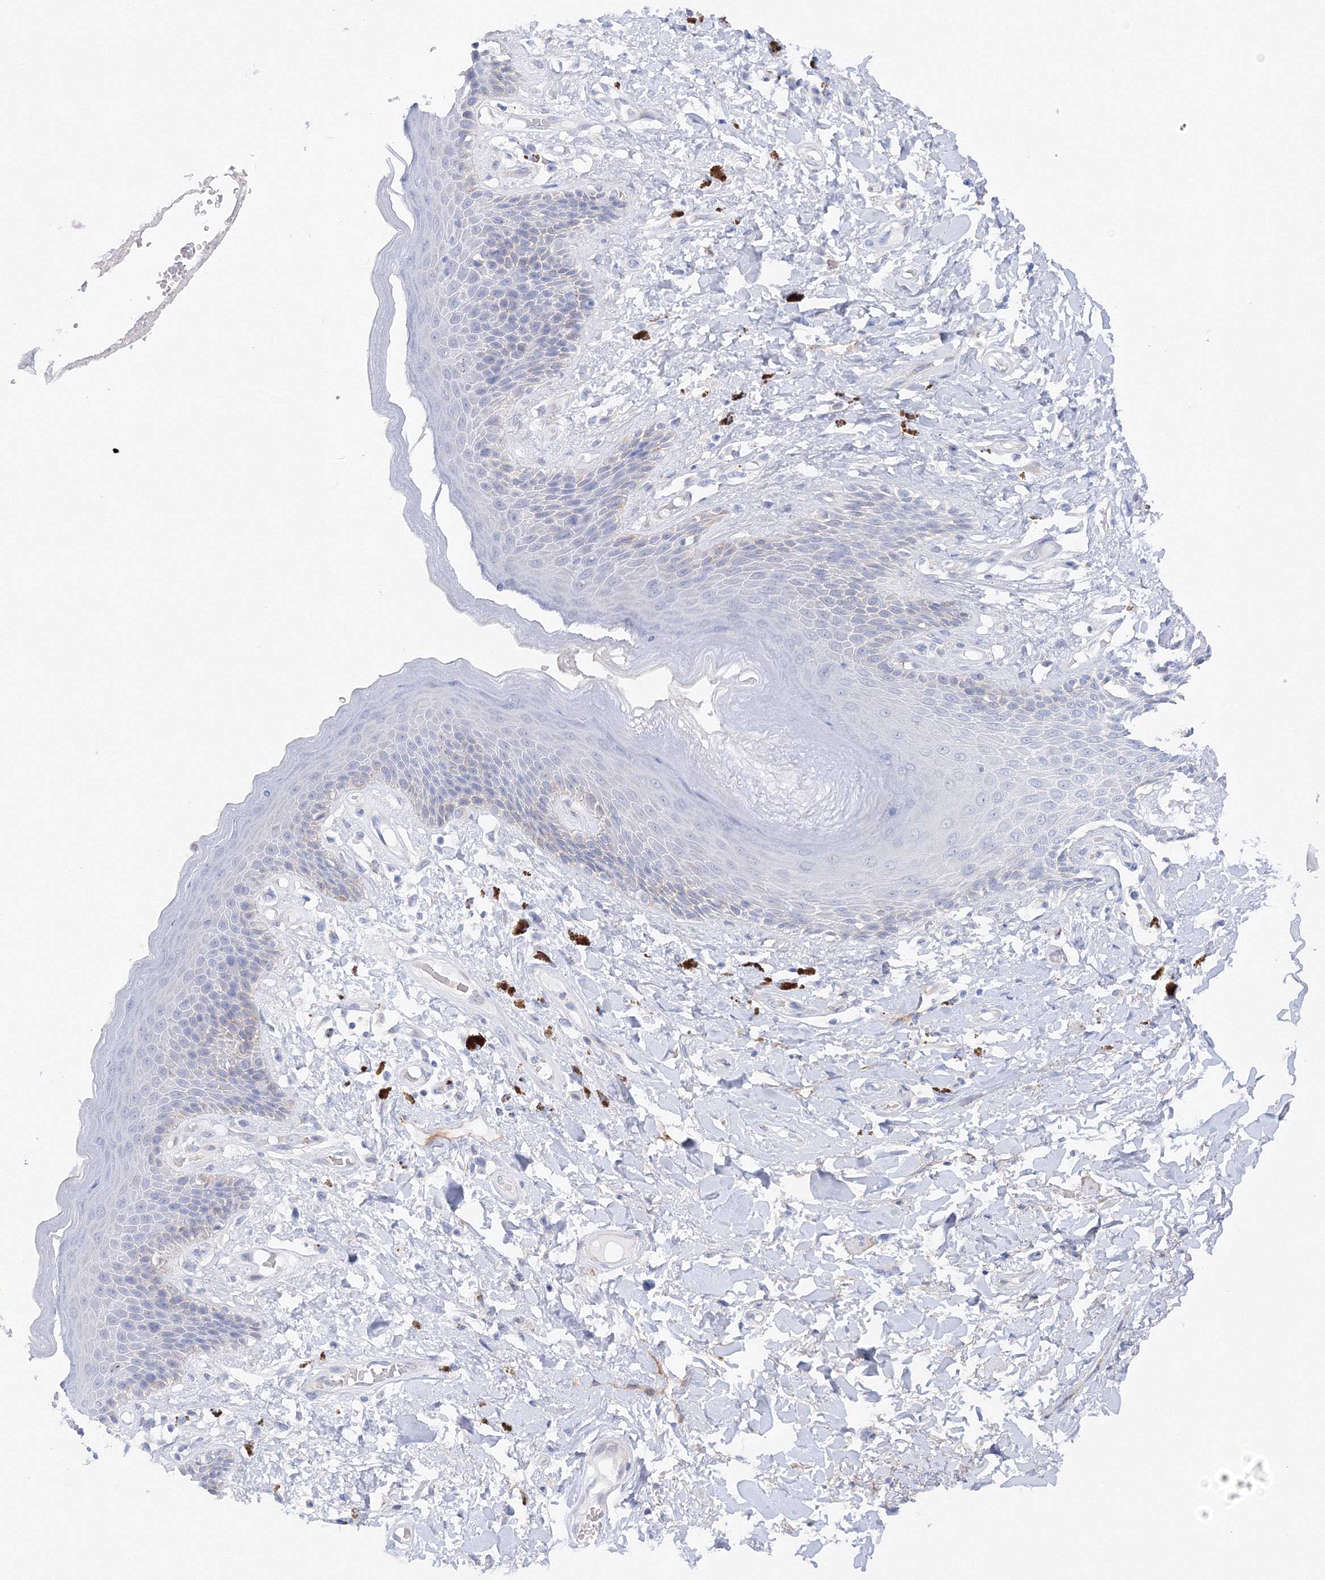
{"staining": {"intensity": "weak", "quantity": "<25%", "location": "cytoplasmic/membranous"}, "tissue": "skin", "cell_type": "Epidermal cells", "image_type": "normal", "snomed": [{"axis": "morphology", "description": "Normal tissue, NOS"}, {"axis": "topography", "description": "Anal"}], "caption": "An IHC photomicrograph of unremarkable skin is shown. There is no staining in epidermal cells of skin.", "gene": "TAMM41", "patient": {"sex": "female", "age": 78}}